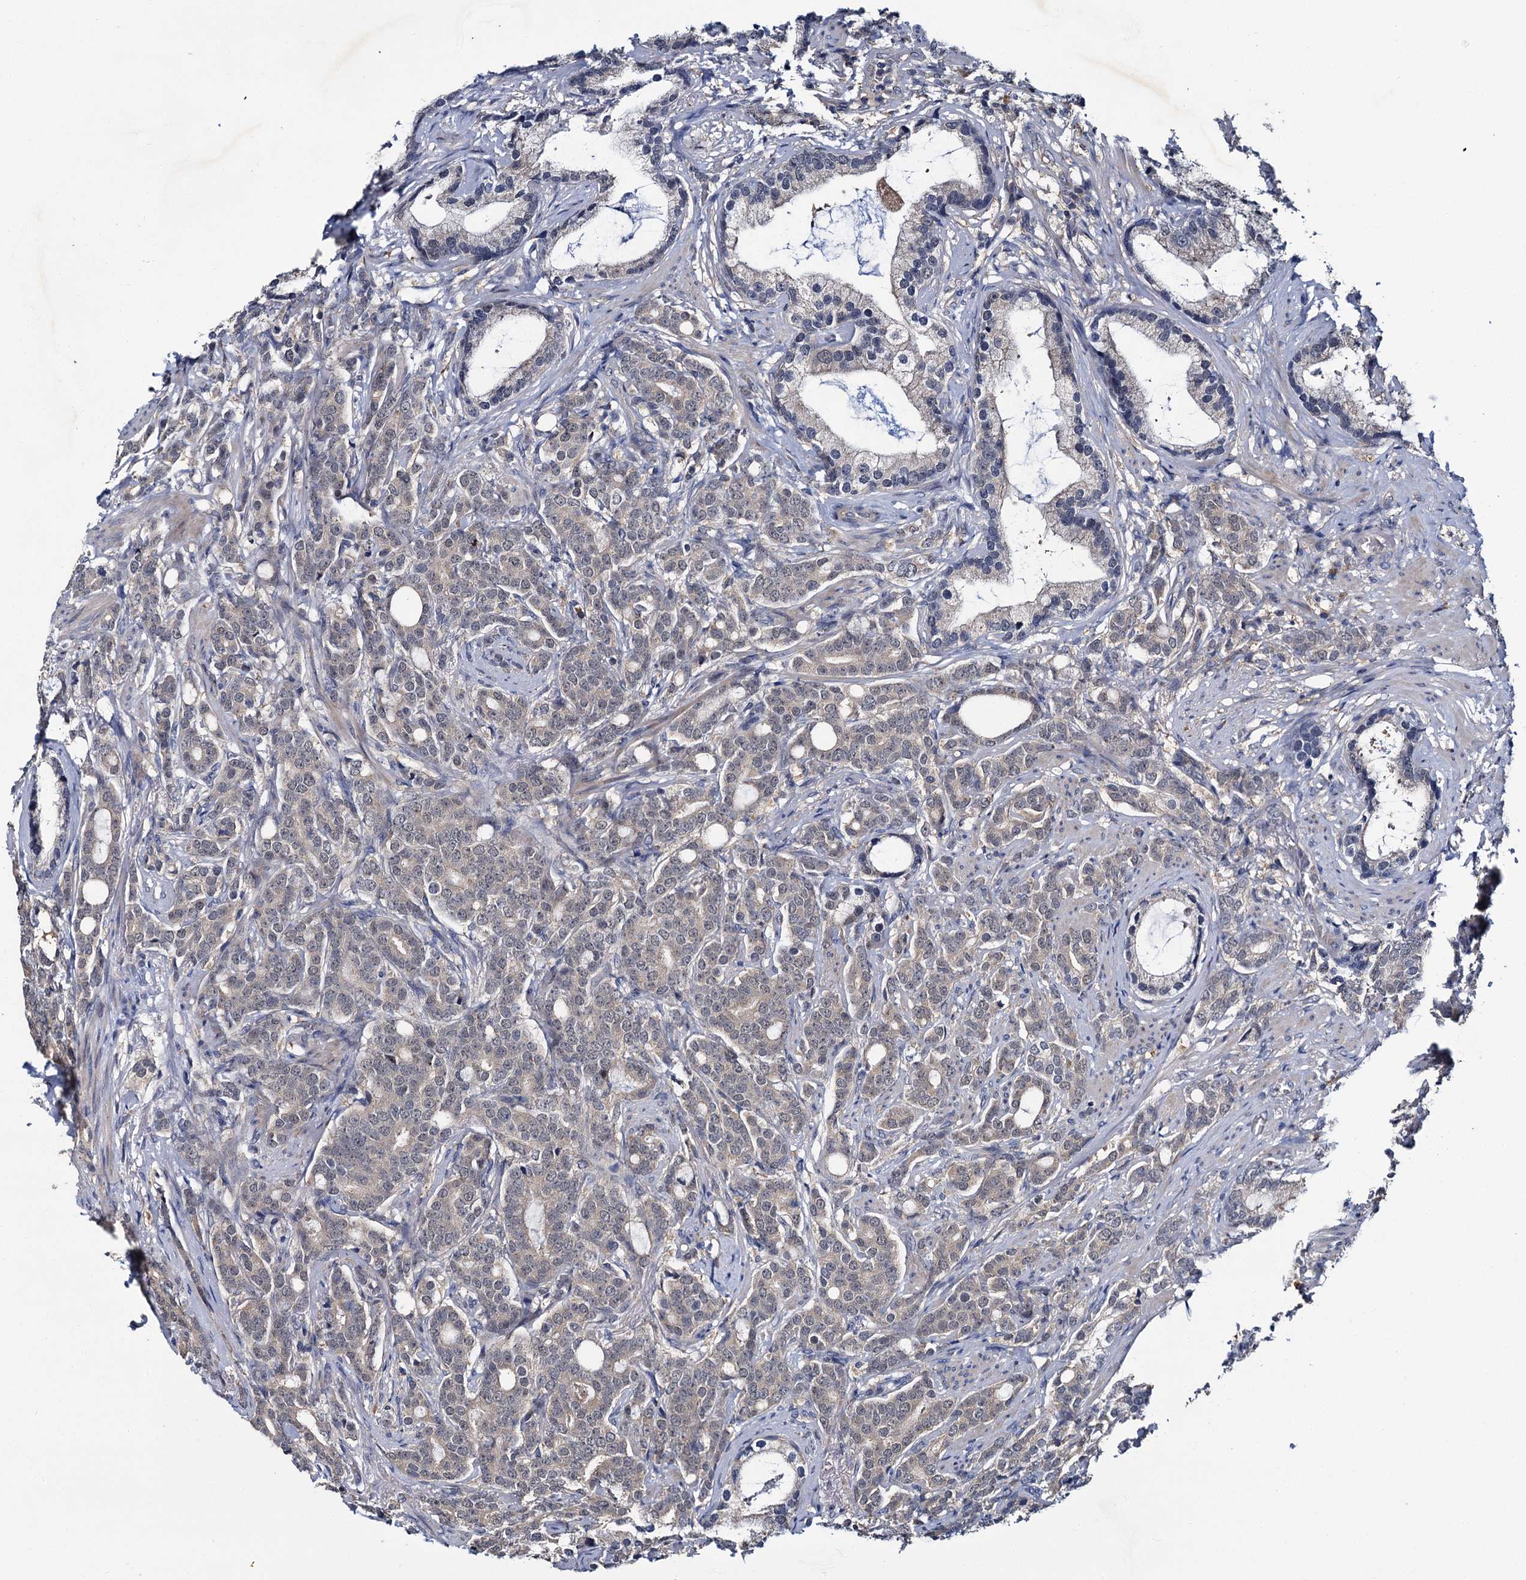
{"staining": {"intensity": "negative", "quantity": "none", "location": "none"}, "tissue": "prostate cancer", "cell_type": "Tumor cells", "image_type": "cancer", "snomed": [{"axis": "morphology", "description": "Adenocarcinoma, Low grade"}, {"axis": "topography", "description": "Prostate"}], "caption": "High magnification brightfield microscopy of prostate adenocarcinoma (low-grade) stained with DAB (3,3'-diaminobenzidine) (brown) and counterstained with hematoxylin (blue): tumor cells show no significant positivity.", "gene": "SLC46A3", "patient": {"sex": "male", "age": 71}}